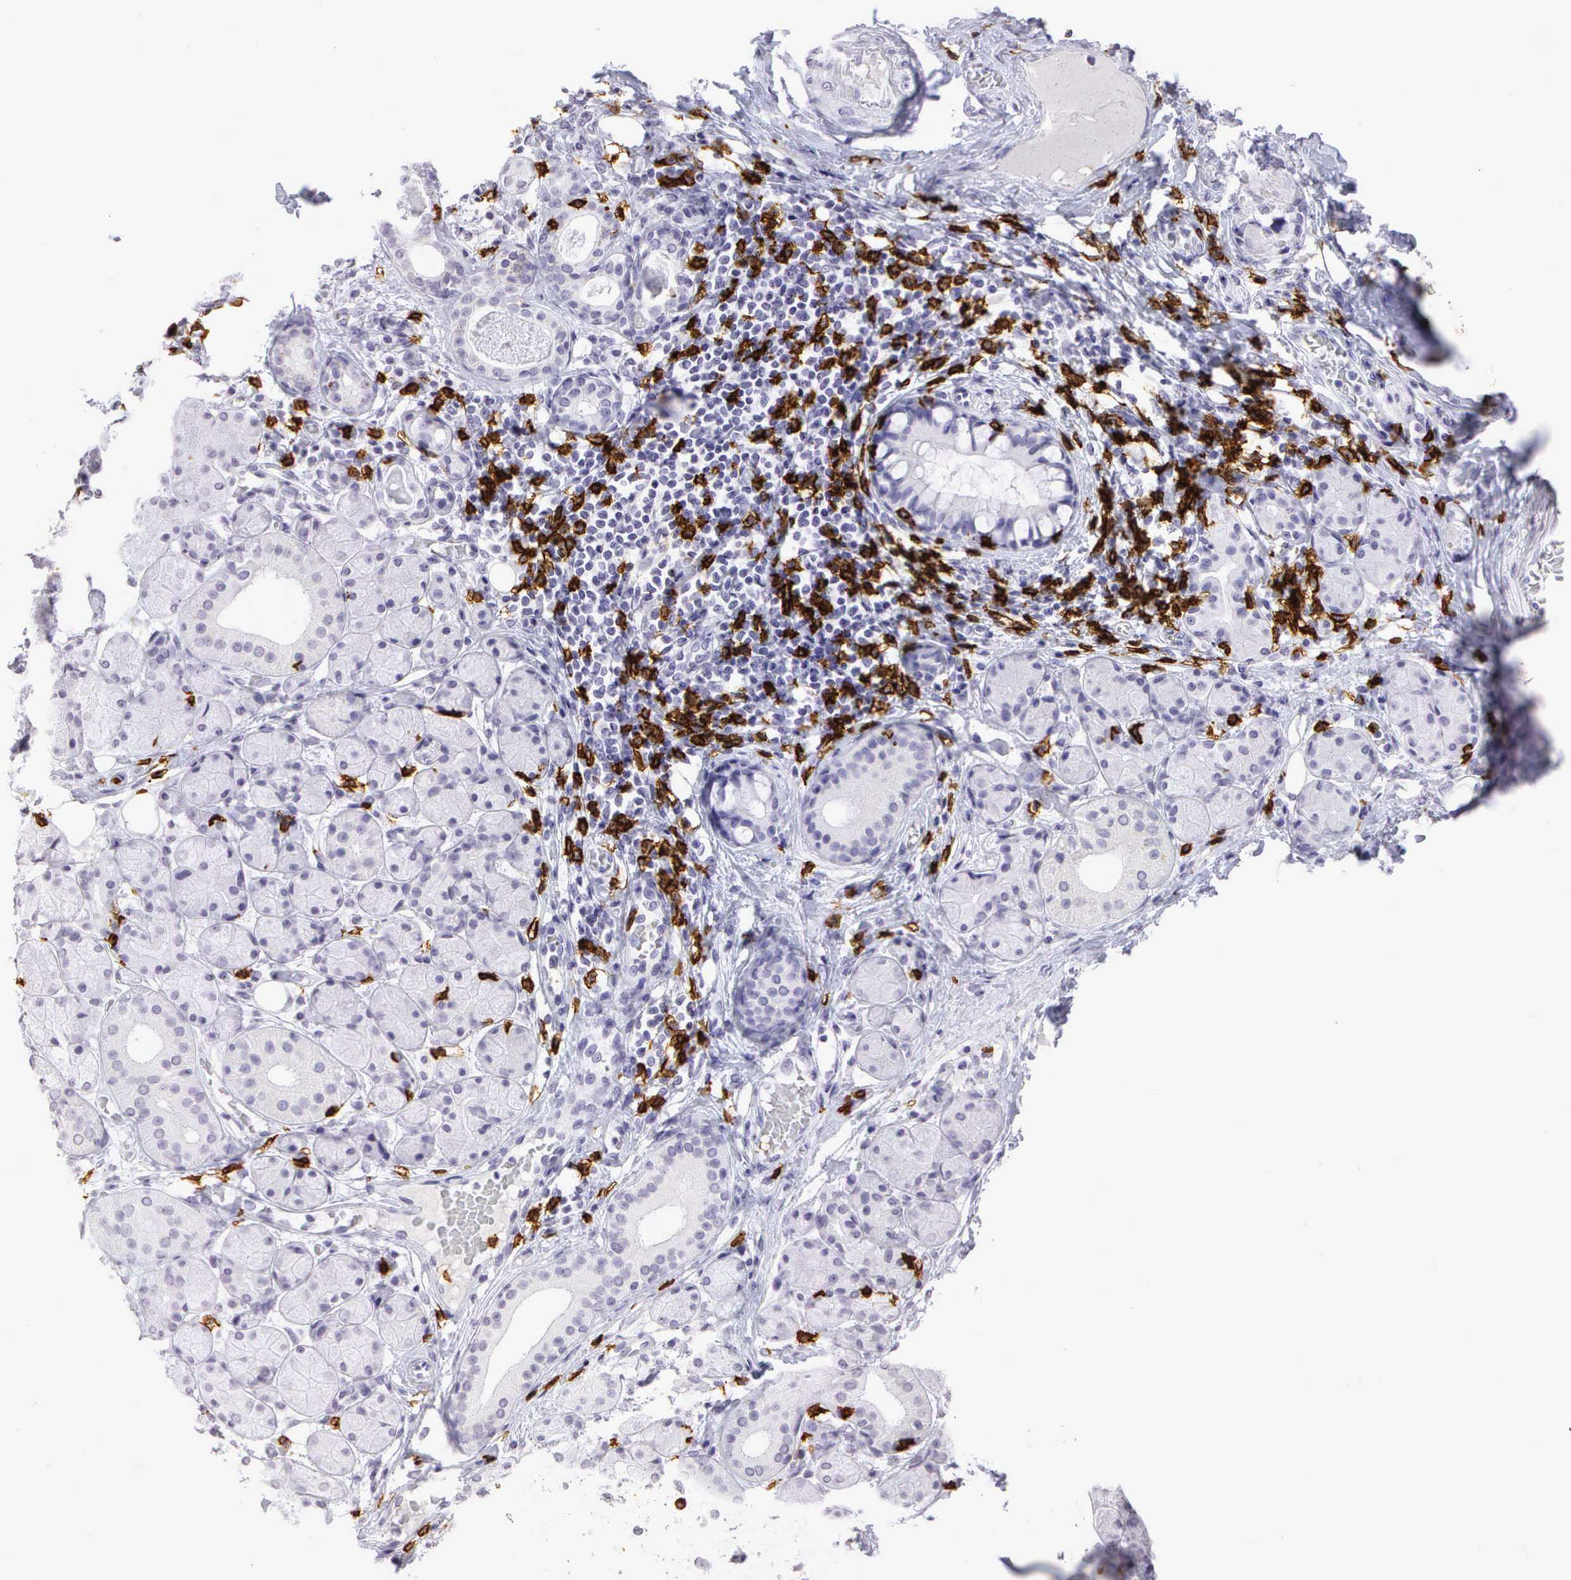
{"staining": {"intensity": "negative", "quantity": "none", "location": "none"}, "tissue": "salivary gland", "cell_type": "Glandular cells", "image_type": "normal", "snomed": [{"axis": "morphology", "description": "Normal tissue, NOS"}, {"axis": "topography", "description": "Salivary gland"}, {"axis": "topography", "description": "Peripheral nerve tissue"}], "caption": "A high-resolution photomicrograph shows immunohistochemistry (IHC) staining of normal salivary gland, which exhibits no significant staining in glandular cells.", "gene": "CD8A", "patient": {"sex": "male", "age": 62}}